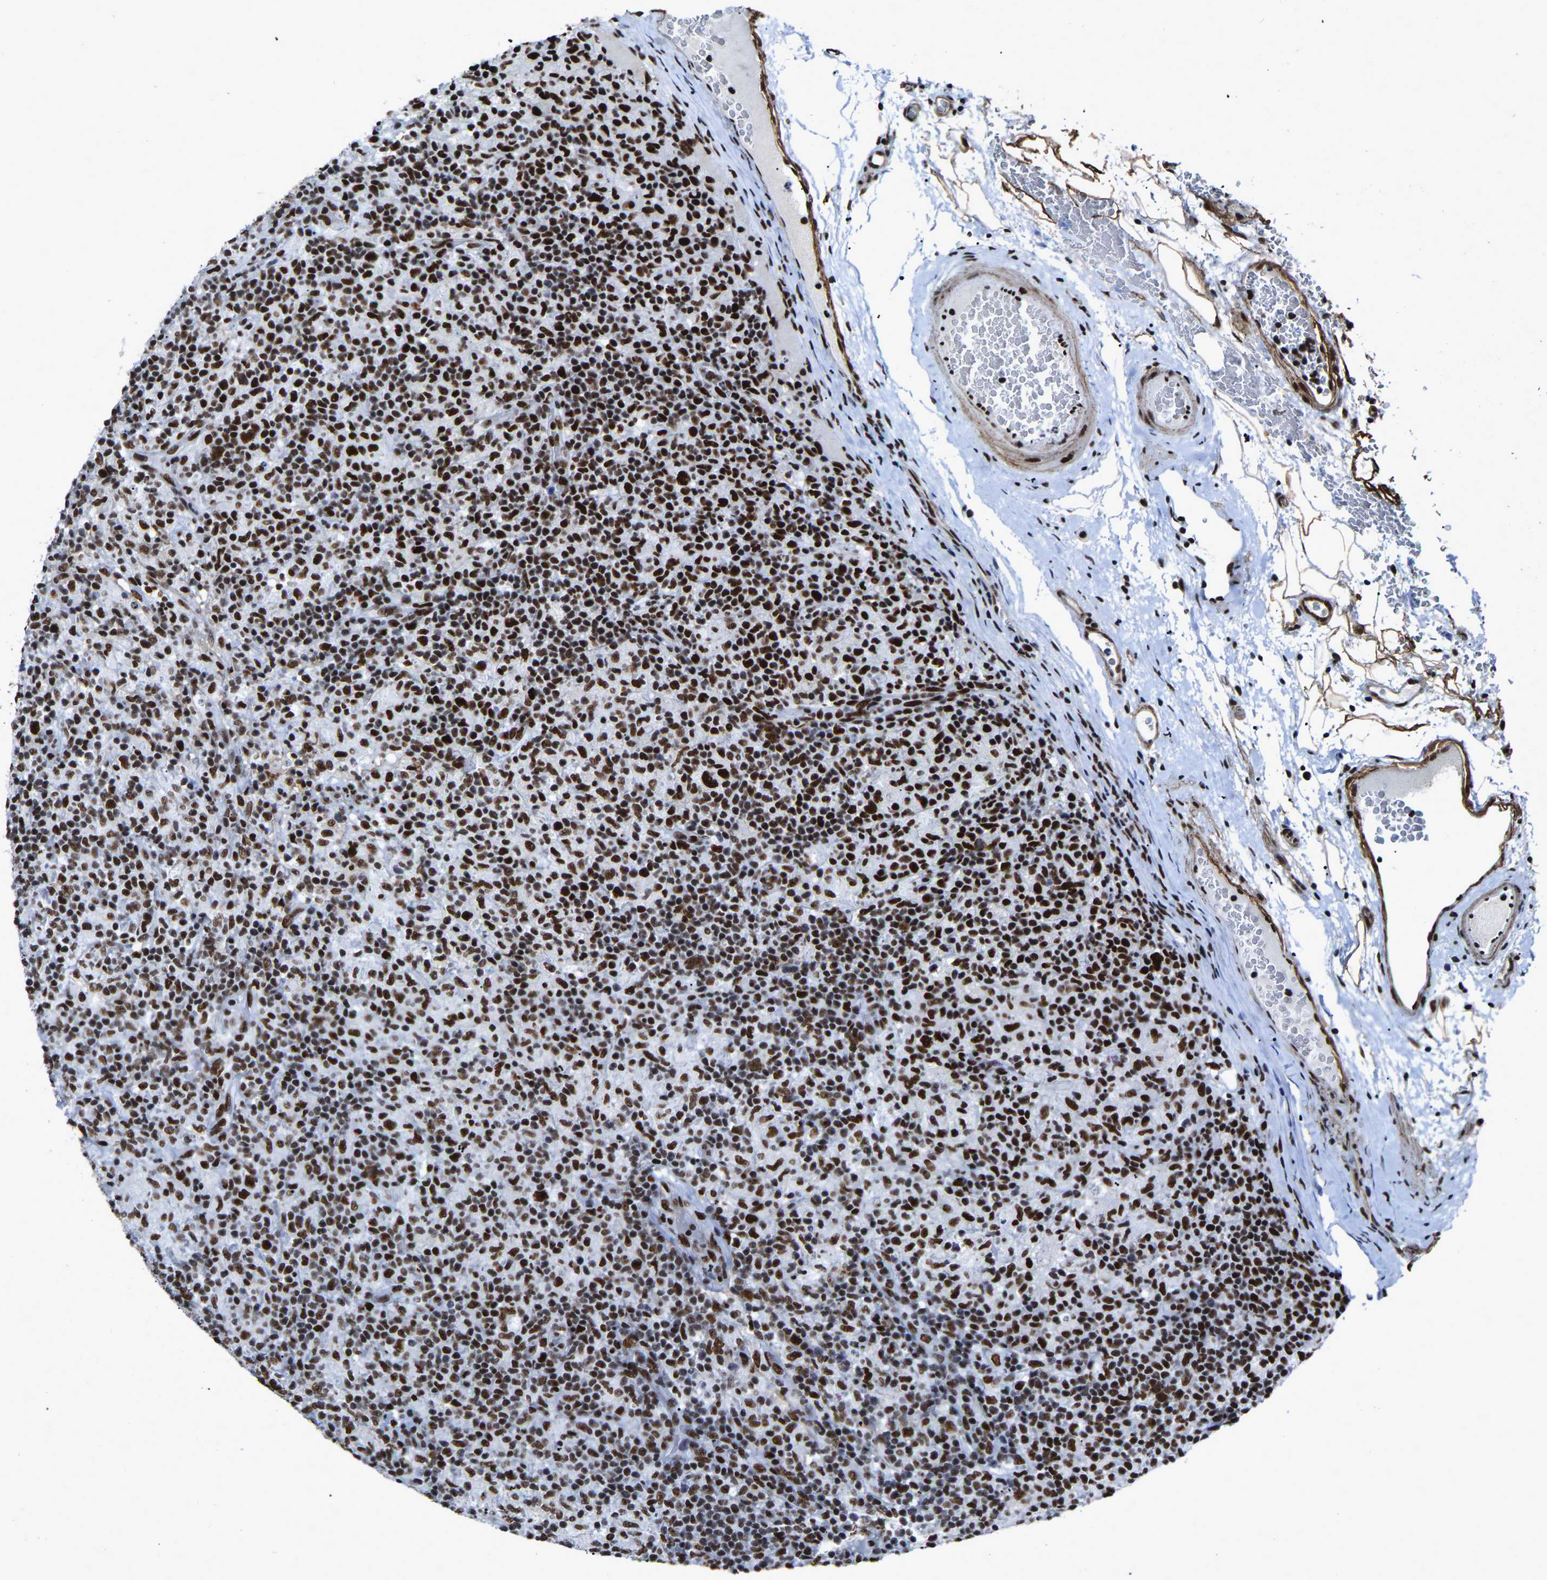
{"staining": {"intensity": "strong", "quantity": ">75%", "location": "nuclear"}, "tissue": "lymphoma", "cell_type": "Tumor cells", "image_type": "cancer", "snomed": [{"axis": "morphology", "description": "Hodgkin's disease, NOS"}, {"axis": "topography", "description": "Lymph node"}], "caption": "Protein expression analysis of human Hodgkin's disease reveals strong nuclear positivity in about >75% of tumor cells.", "gene": "DDX5", "patient": {"sex": "male", "age": 70}}